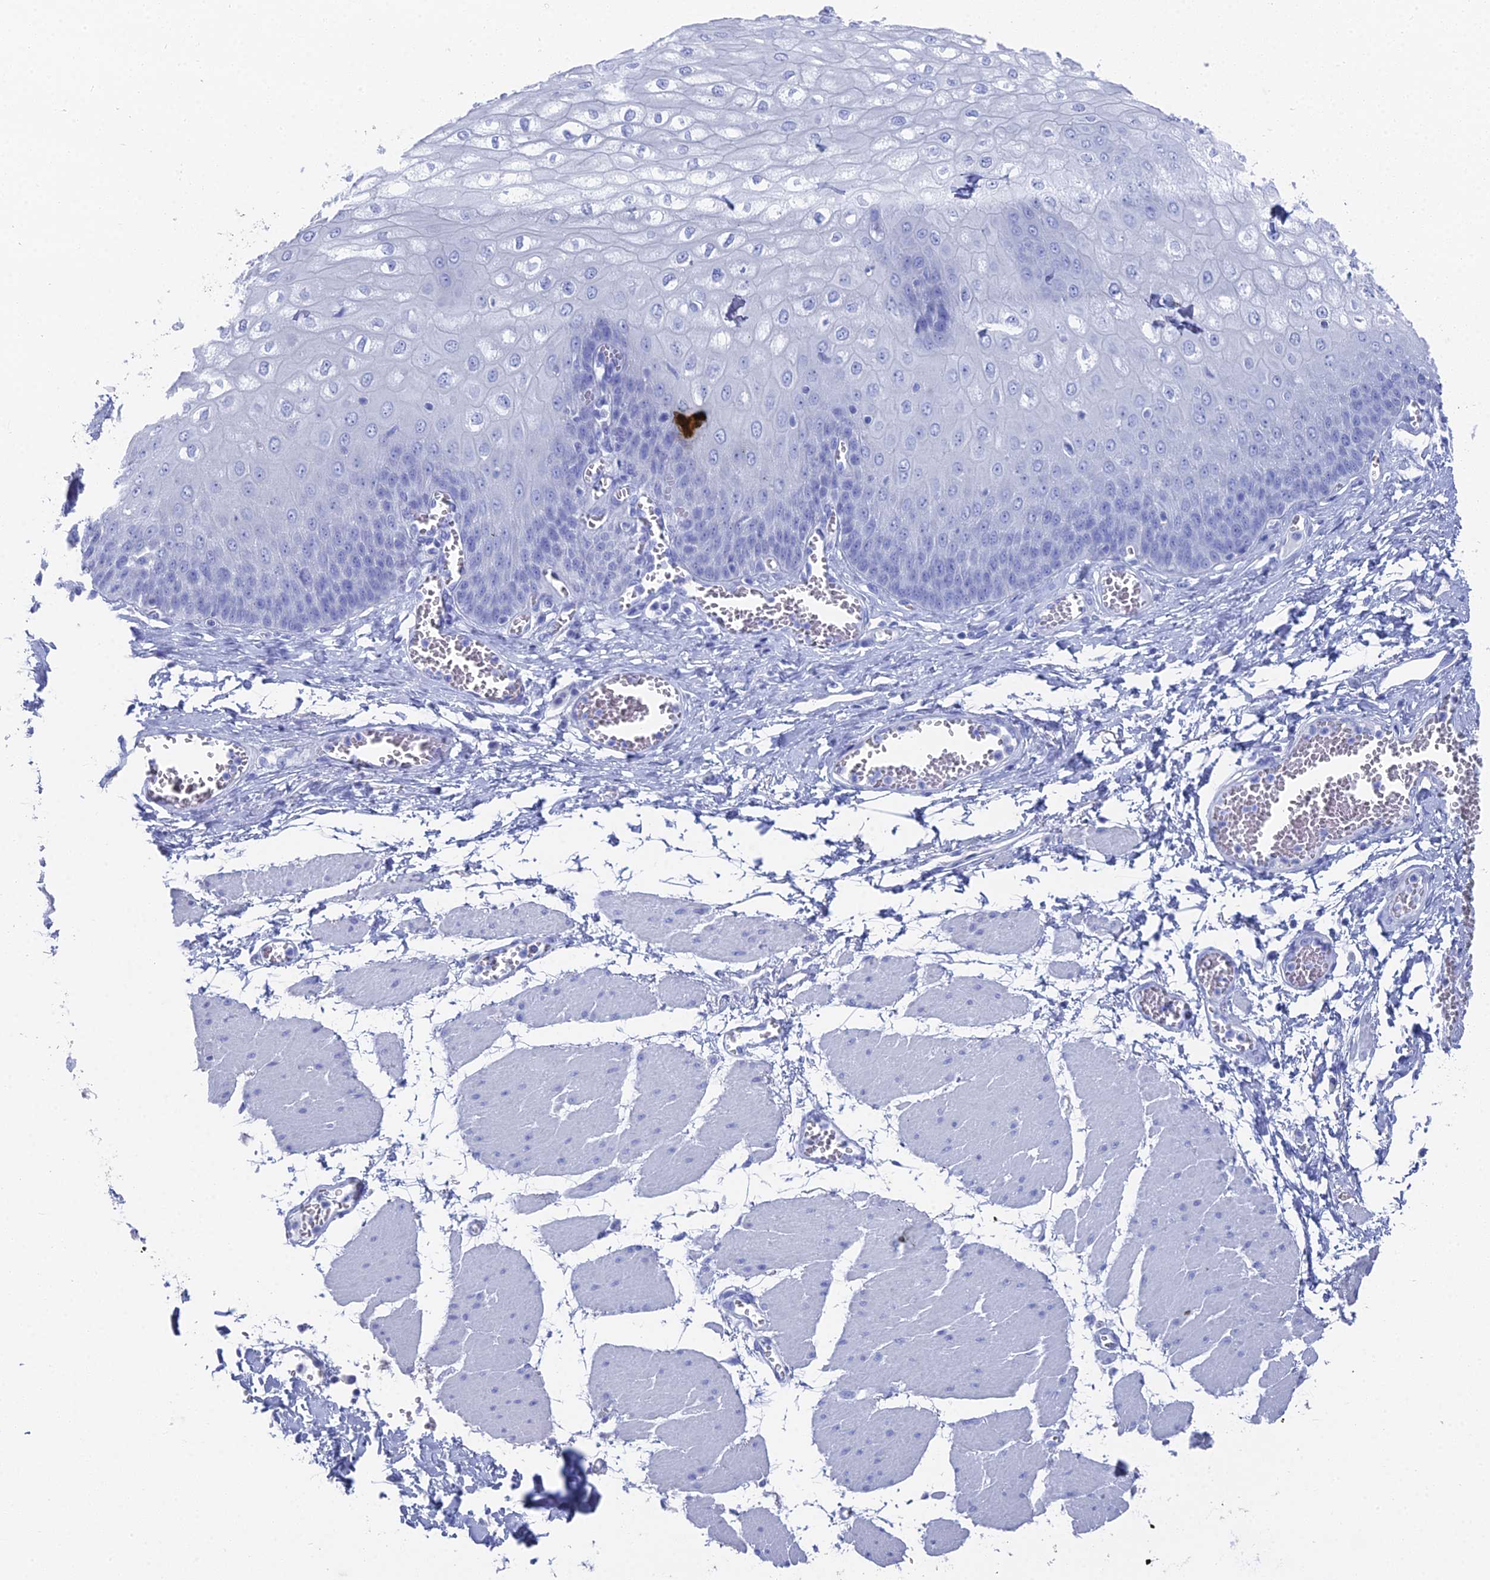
{"staining": {"intensity": "negative", "quantity": "none", "location": "none"}, "tissue": "esophagus", "cell_type": "Squamous epithelial cells", "image_type": "normal", "snomed": [{"axis": "morphology", "description": "Normal tissue, NOS"}, {"axis": "topography", "description": "Esophagus"}], "caption": "IHC of benign human esophagus demonstrates no expression in squamous epithelial cells. The staining is performed using DAB (3,3'-diaminobenzidine) brown chromogen with nuclei counter-stained in using hematoxylin.", "gene": "ENPP3", "patient": {"sex": "male", "age": 60}}